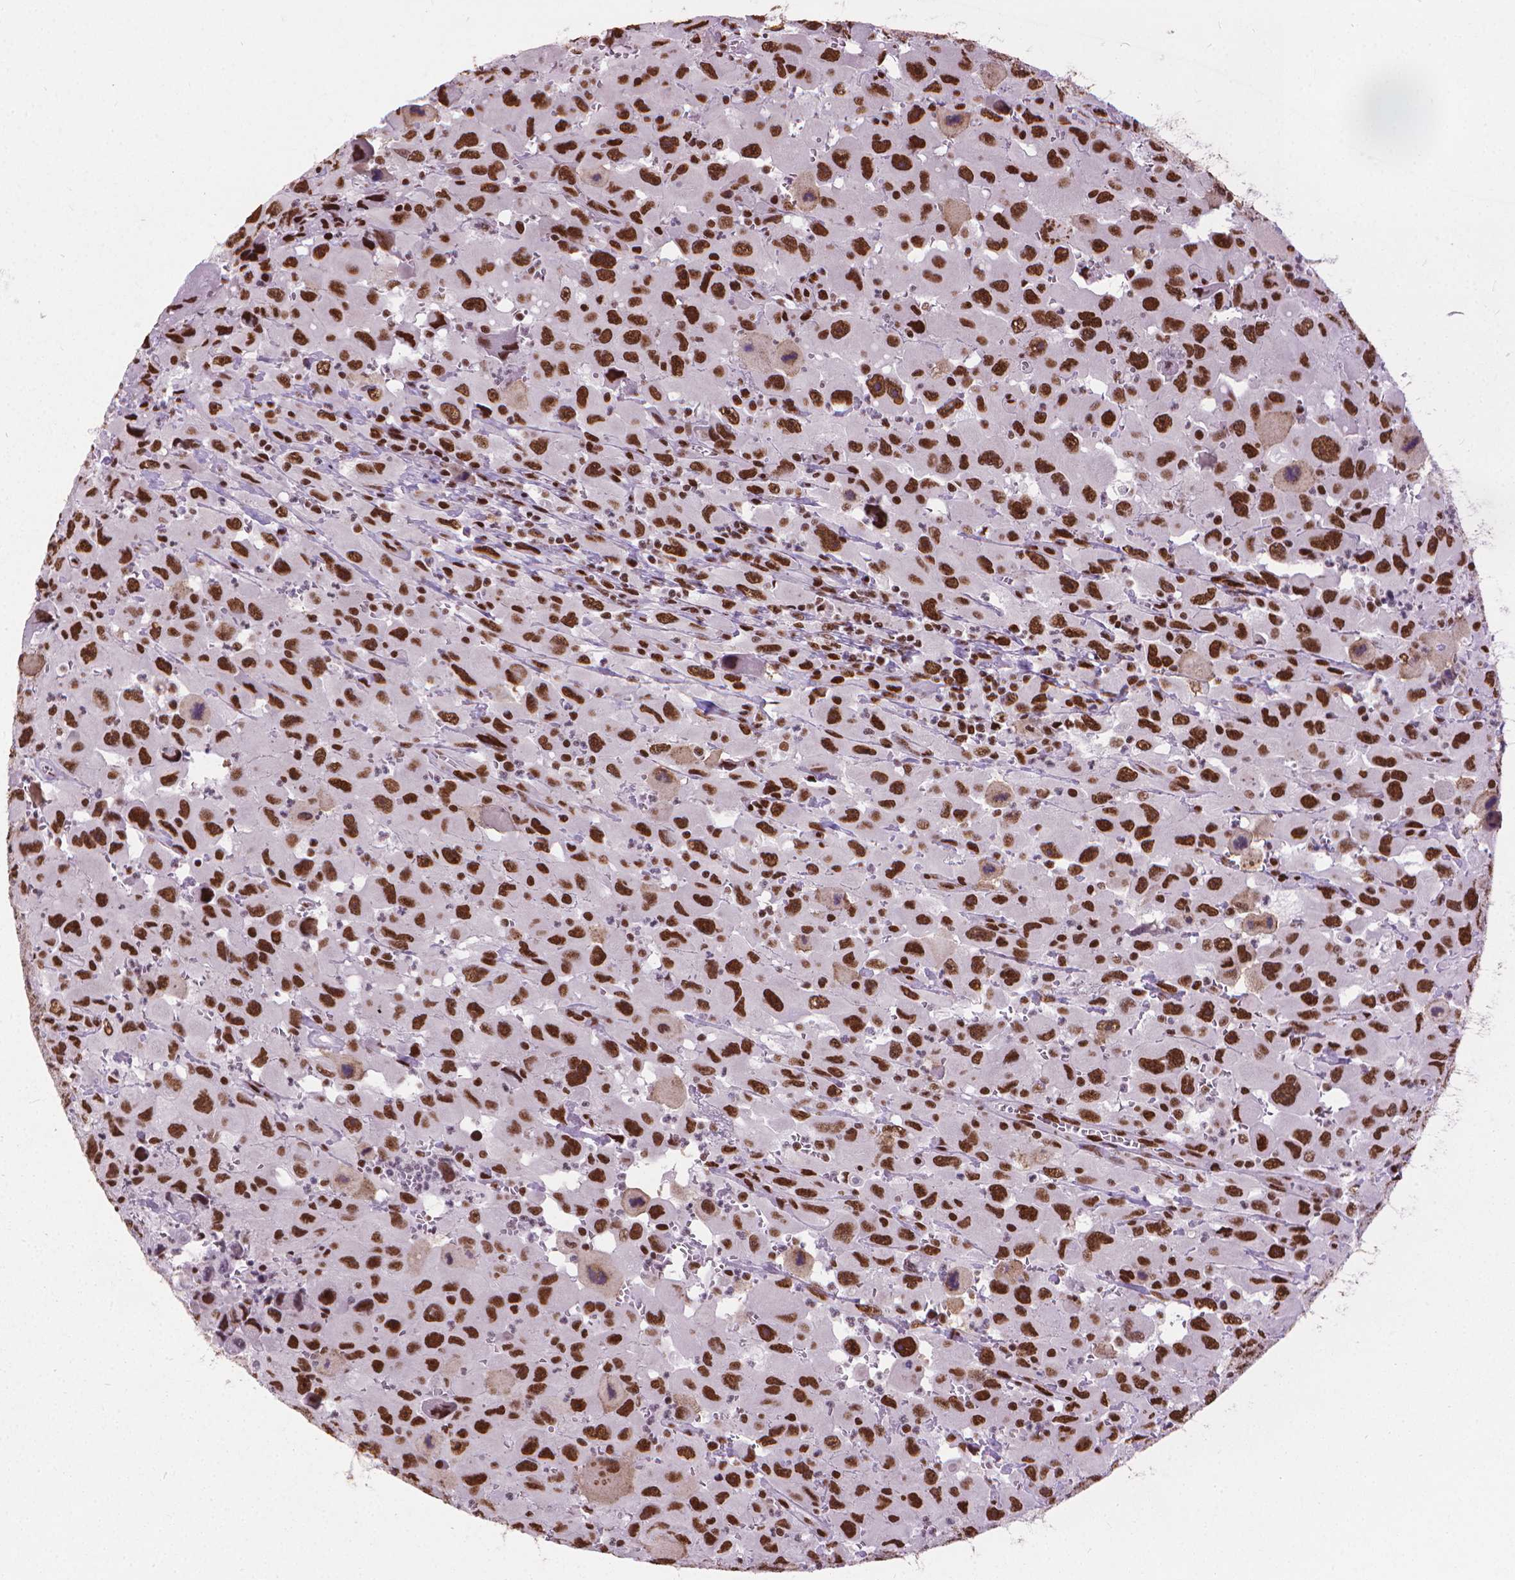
{"staining": {"intensity": "strong", "quantity": ">75%", "location": "nuclear"}, "tissue": "head and neck cancer", "cell_type": "Tumor cells", "image_type": "cancer", "snomed": [{"axis": "morphology", "description": "Squamous cell carcinoma, NOS"}, {"axis": "morphology", "description": "Squamous cell carcinoma, metastatic, NOS"}, {"axis": "topography", "description": "Oral tissue"}, {"axis": "topography", "description": "Head-Neck"}], "caption": "The micrograph shows immunohistochemical staining of head and neck squamous cell carcinoma. There is strong nuclear staining is seen in approximately >75% of tumor cells.", "gene": "AKAP8", "patient": {"sex": "female", "age": 85}}